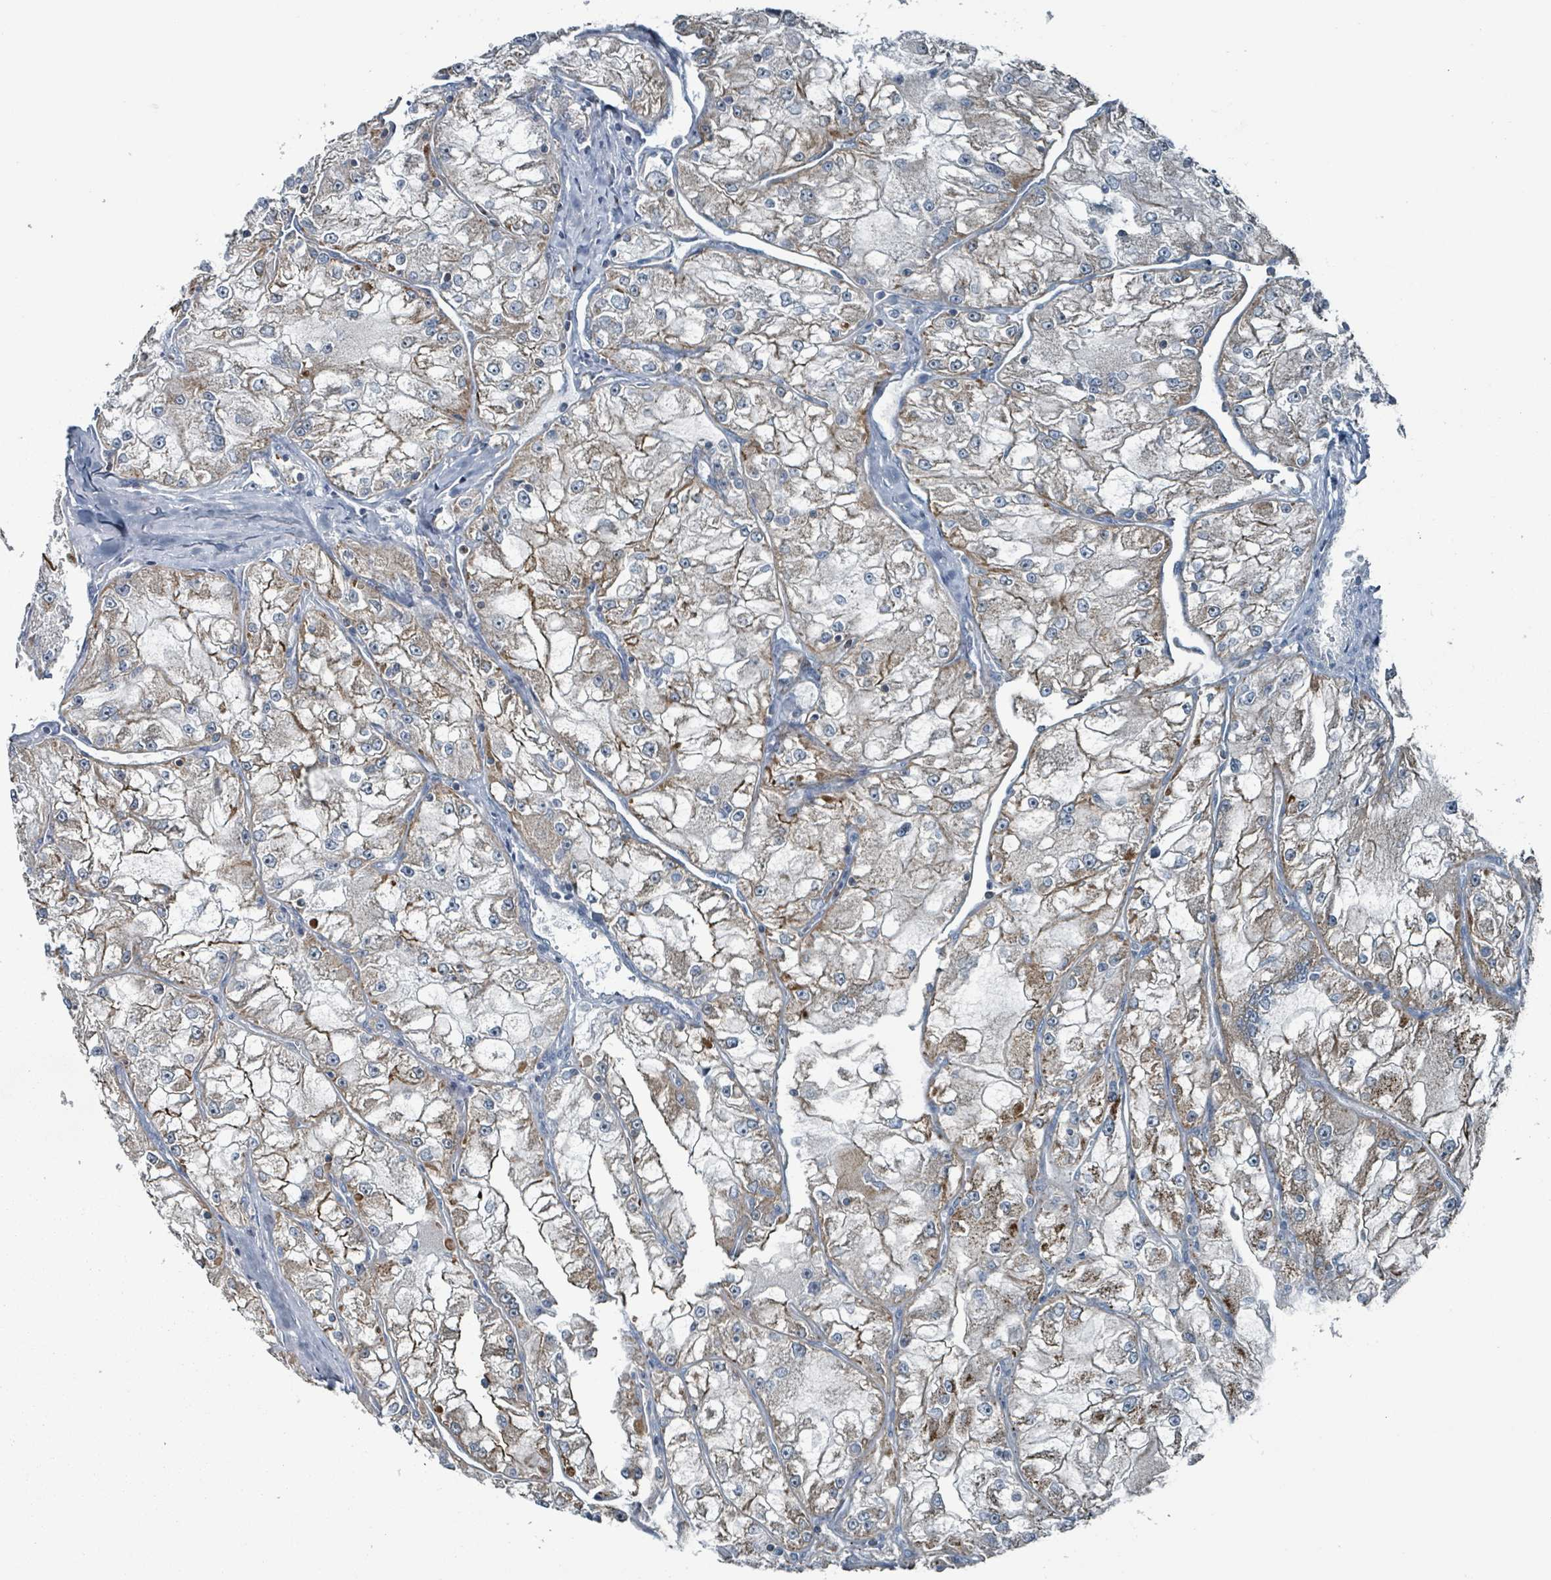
{"staining": {"intensity": "moderate", "quantity": ">75%", "location": "cytoplasmic/membranous"}, "tissue": "renal cancer", "cell_type": "Tumor cells", "image_type": "cancer", "snomed": [{"axis": "morphology", "description": "Adenocarcinoma, NOS"}, {"axis": "topography", "description": "Kidney"}], "caption": "Tumor cells display moderate cytoplasmic/membranous staining in approximately >75% of cells in adenocarcinoma (renal).", "gene": "ABHD18", "patient": {"sex": "female", "age": 72}}